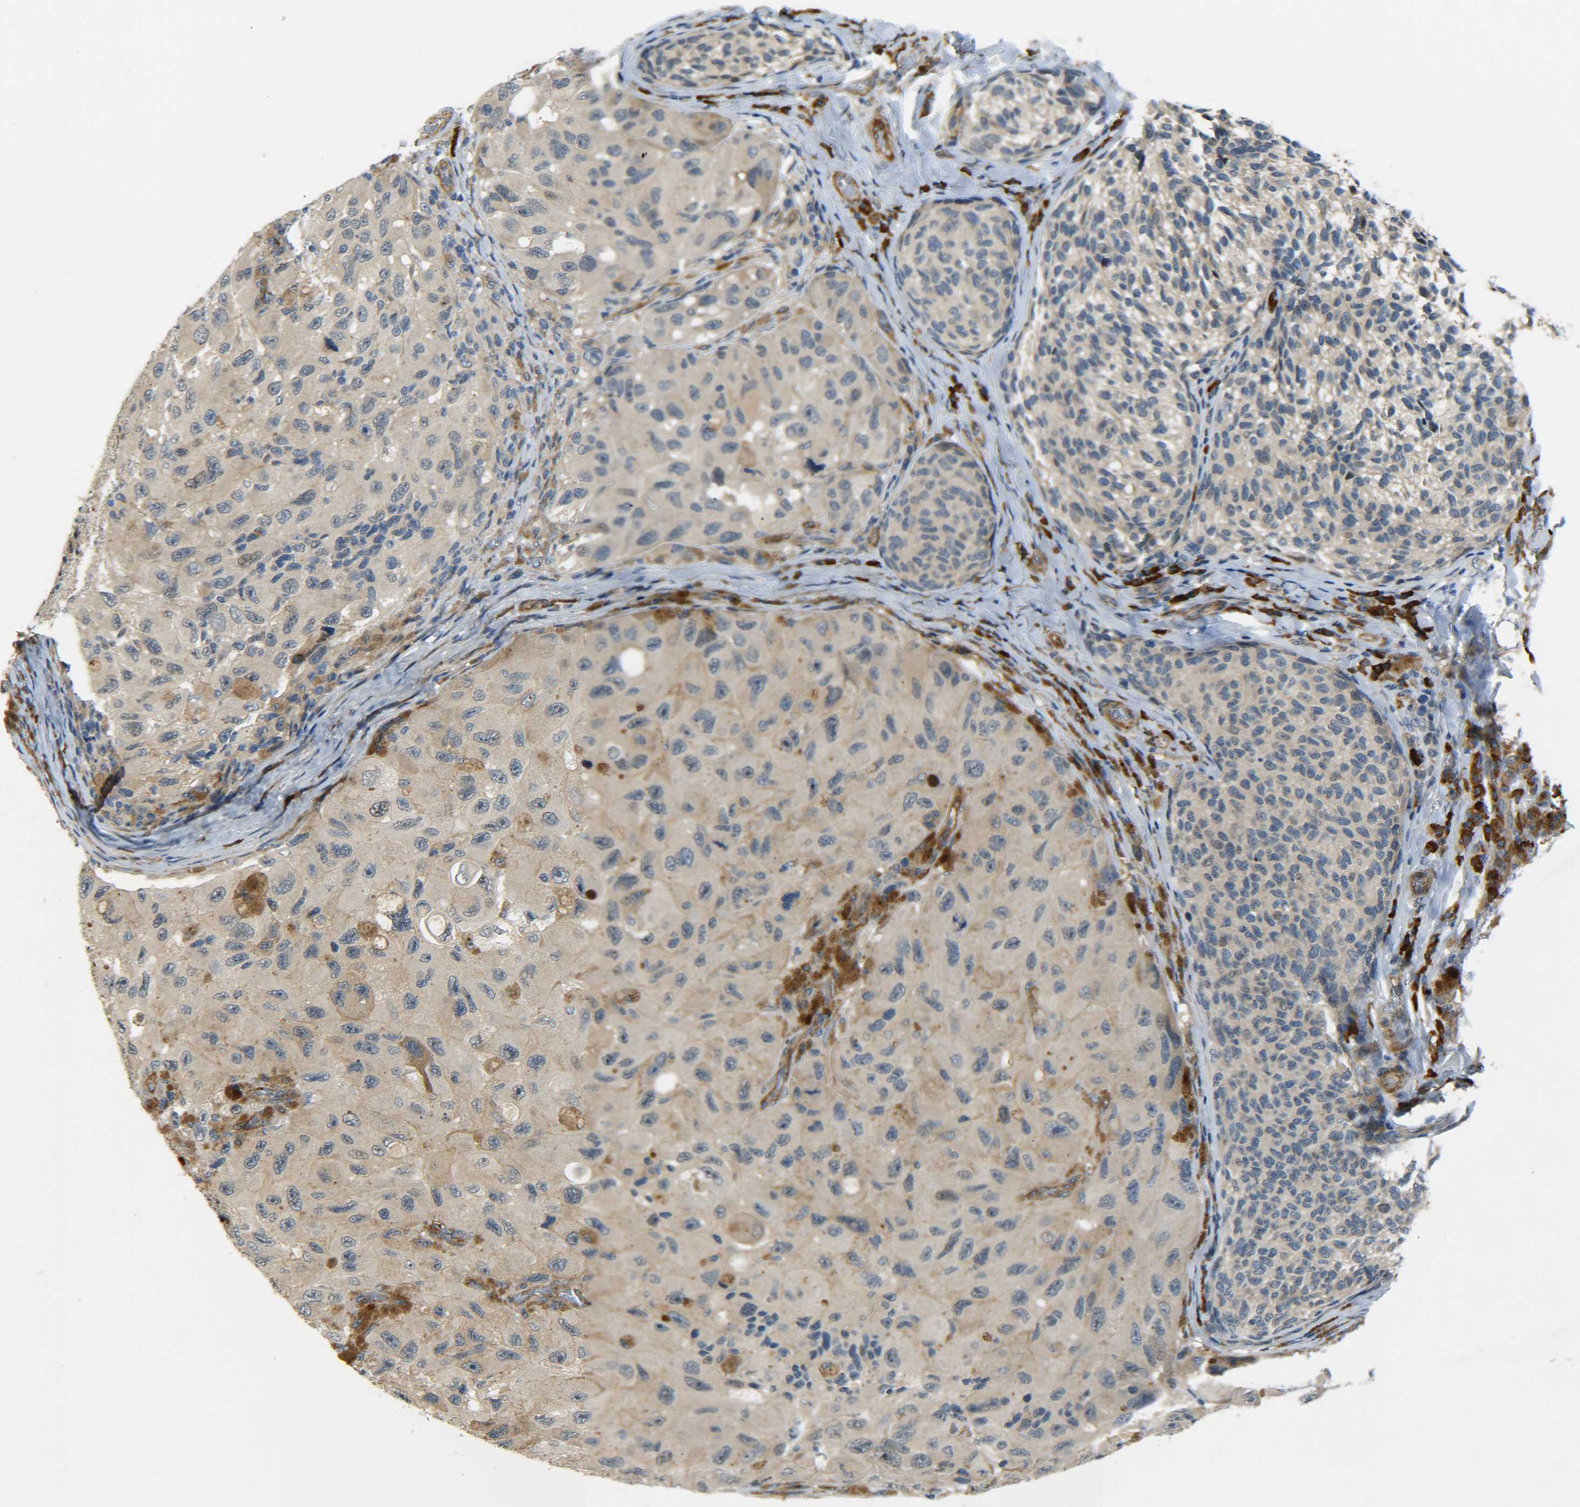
{"staining": {"intensity": "weak", "quantity": ">75%", "location": "cytoplasmic/membranous"}, "tissue": "melanoma", "cell_type": "Tumor cells", "image_type": "cancer", "snomed": [{"axis": "morphology", "description": "Malignant melanoma, NOS"}, {"axis": "topography", "description": "Skin"}], "caption": "Immunohistochemical staining of malignant melanoma demonstrates low levels of weak cytoplasmic/membranous expression in about >75% of tumor cells.", "gene": "MEIS1", "patient": {"sex": "female", "age": 73}}